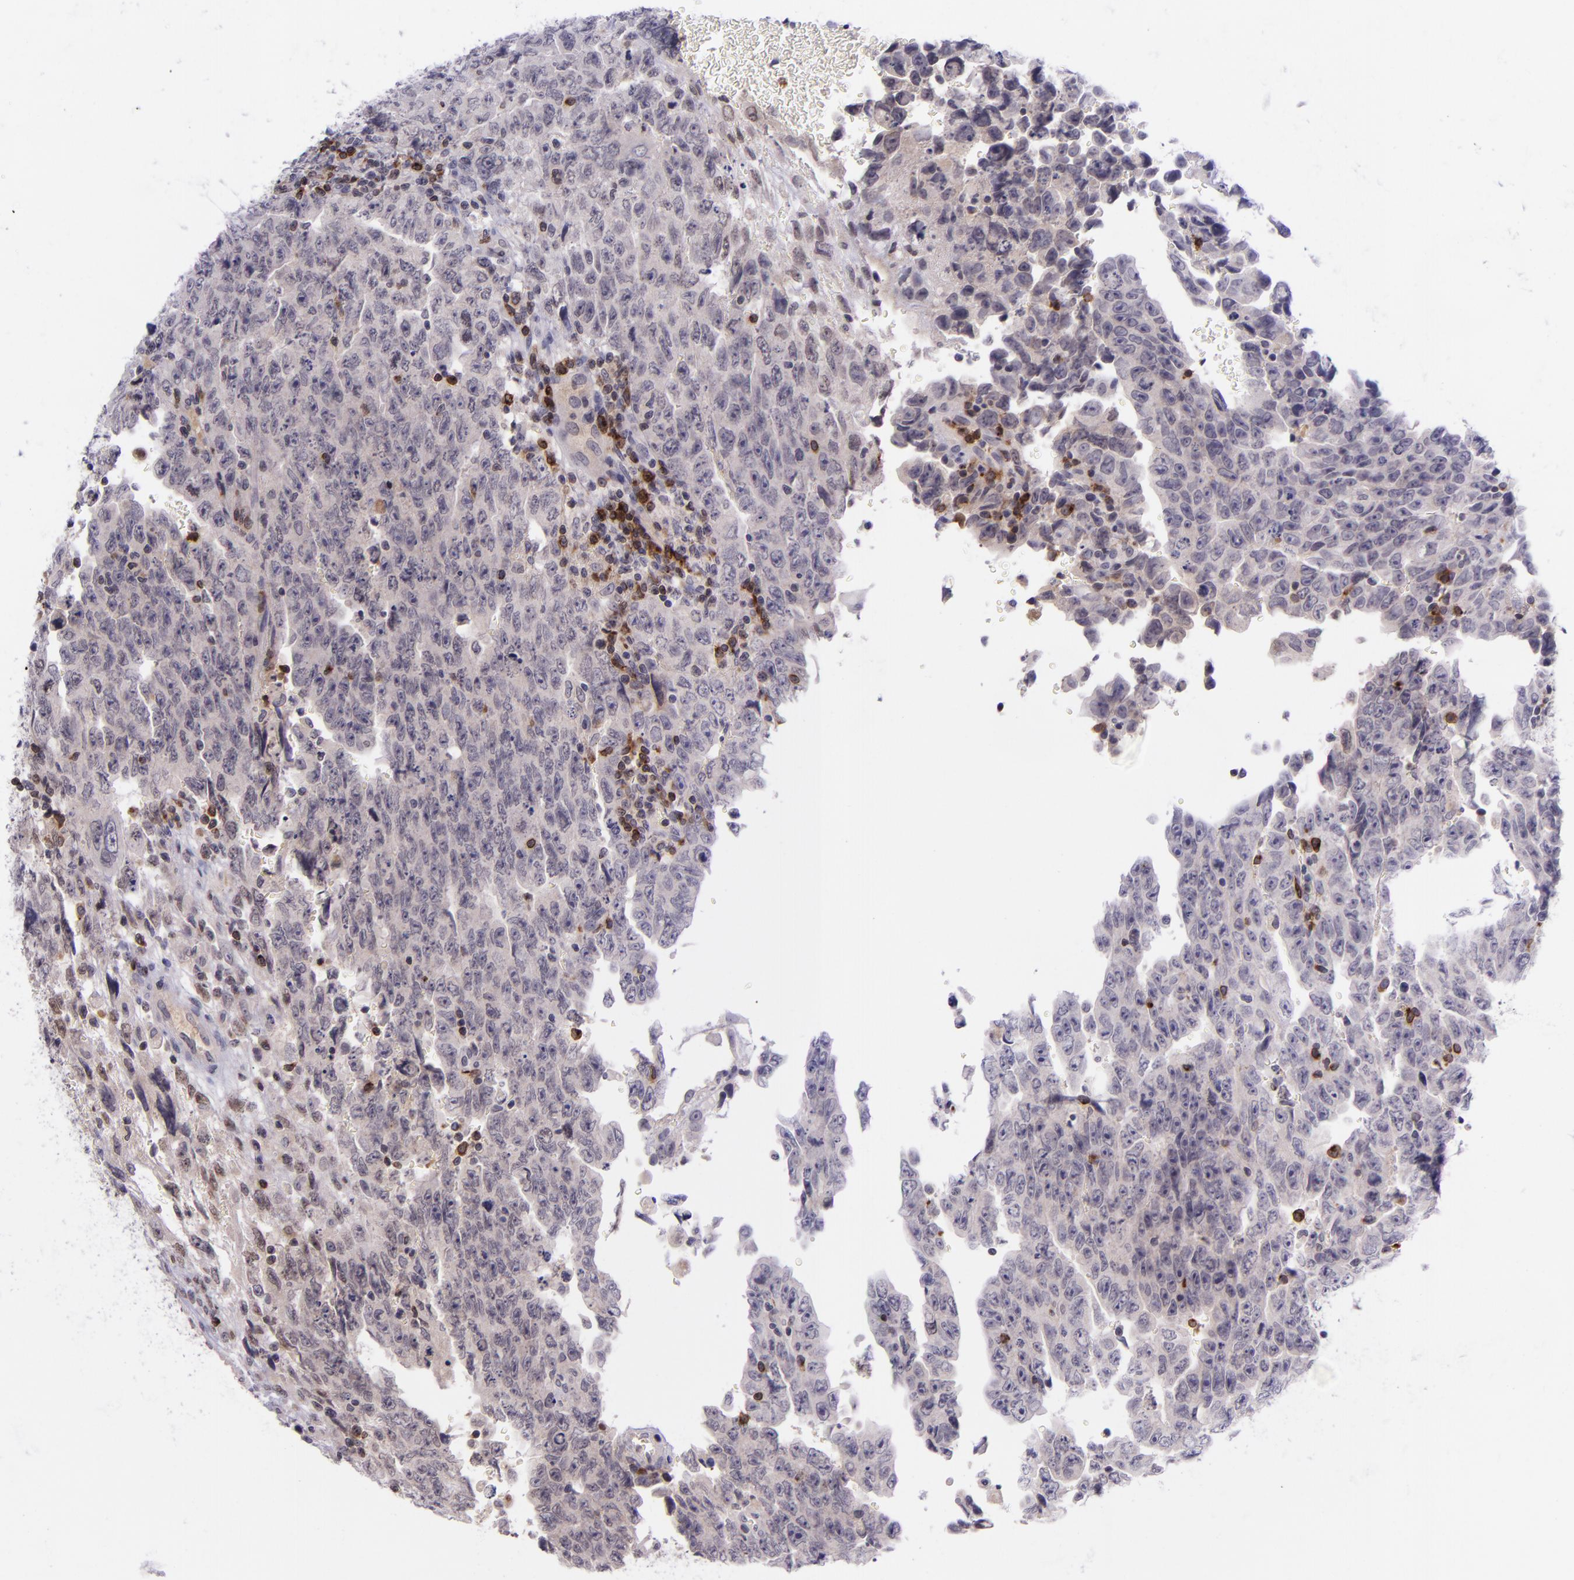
{"staining": {"intensity": "negative", "quantity": "none", "location": "none"}, "tissue": "testis cancer", "cell_type": "Tumor cells", "image_type": "cancer", "snomed": [{"axis": "morphology", "description": "Carcinoma, Embryonal, NOS"}, {"axis": "topography", "description": "Testis"}], "caption": "DAB immunohistochemical staining of testis cancer (embryonal carcinoma) demonstrates no significant expression in tumor cells.", "gene": "SELL", "patient": {"sex": "male", "age": 28}}